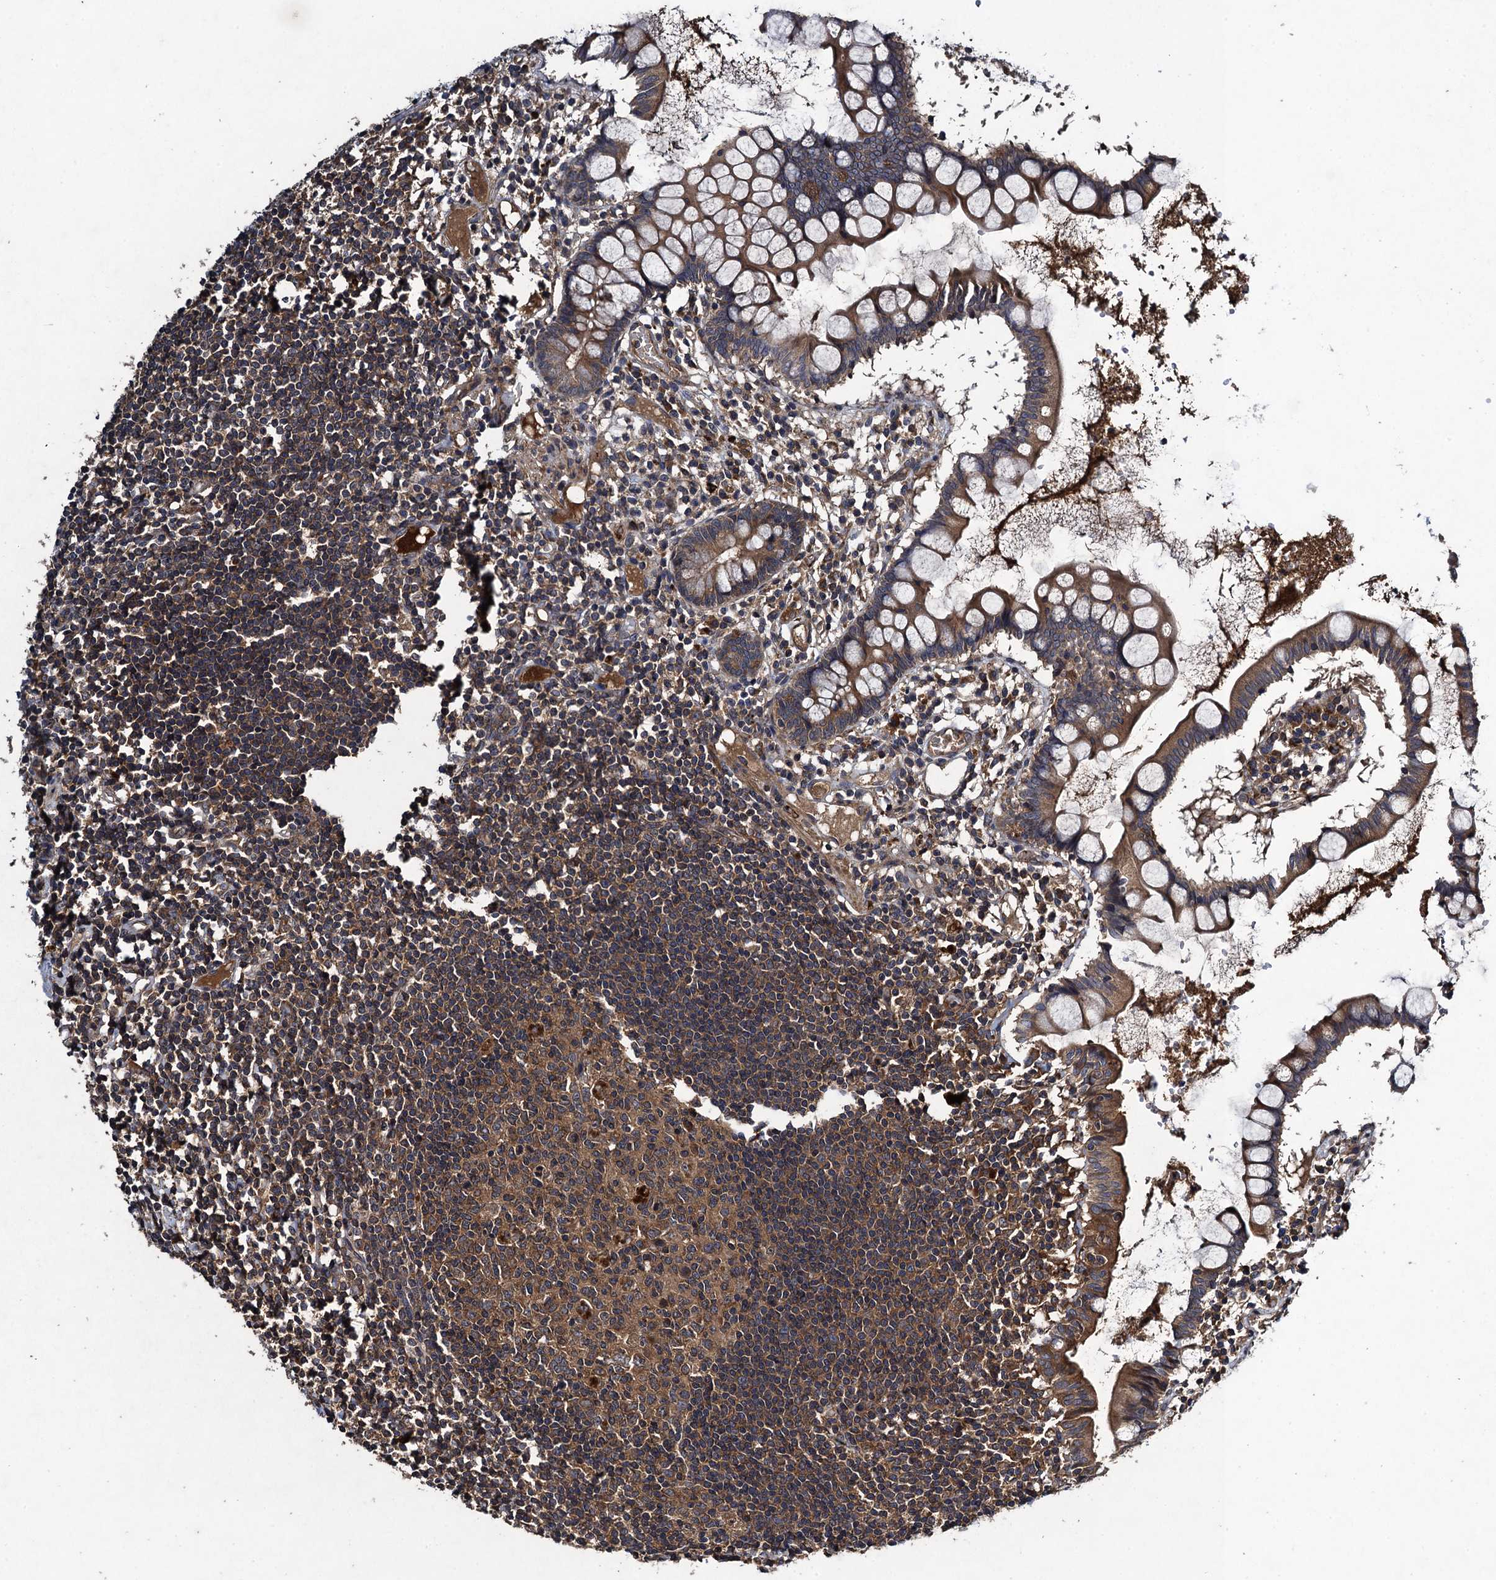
{"staining": {"intensity": "strong", "quantity": ">75%", "location": "cytoplasmic/membranous"}, "tissue": "colon", "cell_type": "Endothelial cells", "image_type": "normal", "snomed": [{"axis": "morphology", "description": "Normal tissue, NOS"}, {"axis": "morphology", "description": "Adenocarcinoma, NOS"}, {"axis": "topography", "description": "Colon"}], "caption": "The photomicrograph shows staining of benign colon, revealing strong cytoplasmic/membranous protein positivity (brown color) within endothelial cells. Nuclei are stained in blue.", "gene": "CNTN5", "patient": {"sex": "female", "age": 55}}